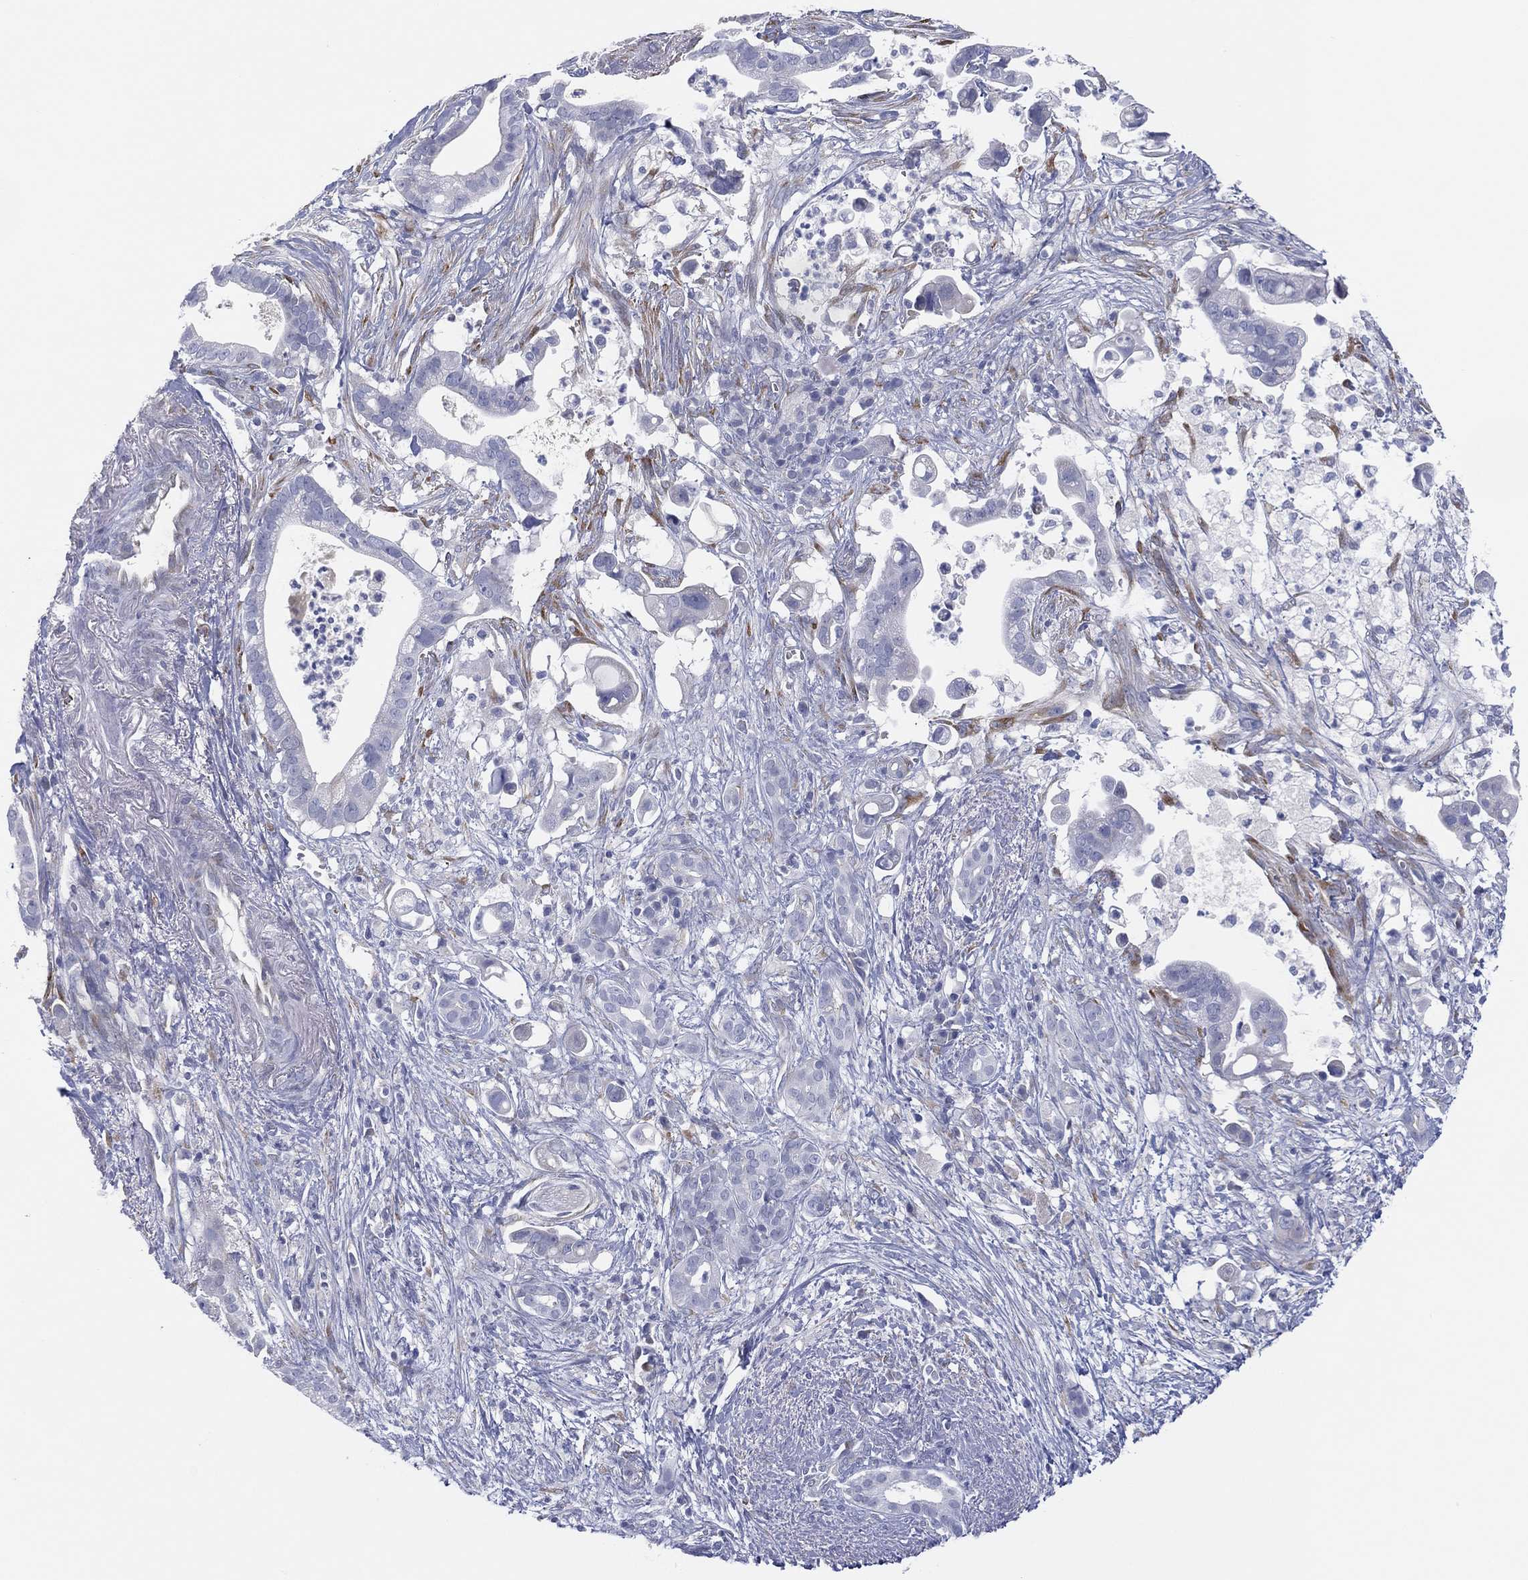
{"staining": {"intensity": "negative", "quantity": "none", "location": "none"}, "tissue": "pancreatic cancer", "cell_type": "Tumor cells", "image_type": "cancer", "snomed": [{"axis": "morphology", "description": "Adenocarcinoma, NOS"}, {"axis": "topography", "description": "Pancreas"}], "caption": "An image of adenocarcinoma (pancreatic) stained for a protein demonstrates no brown staining in tumor cells.", "gene": "MLF1", "patient": {"sex": "male", "age": 61}}